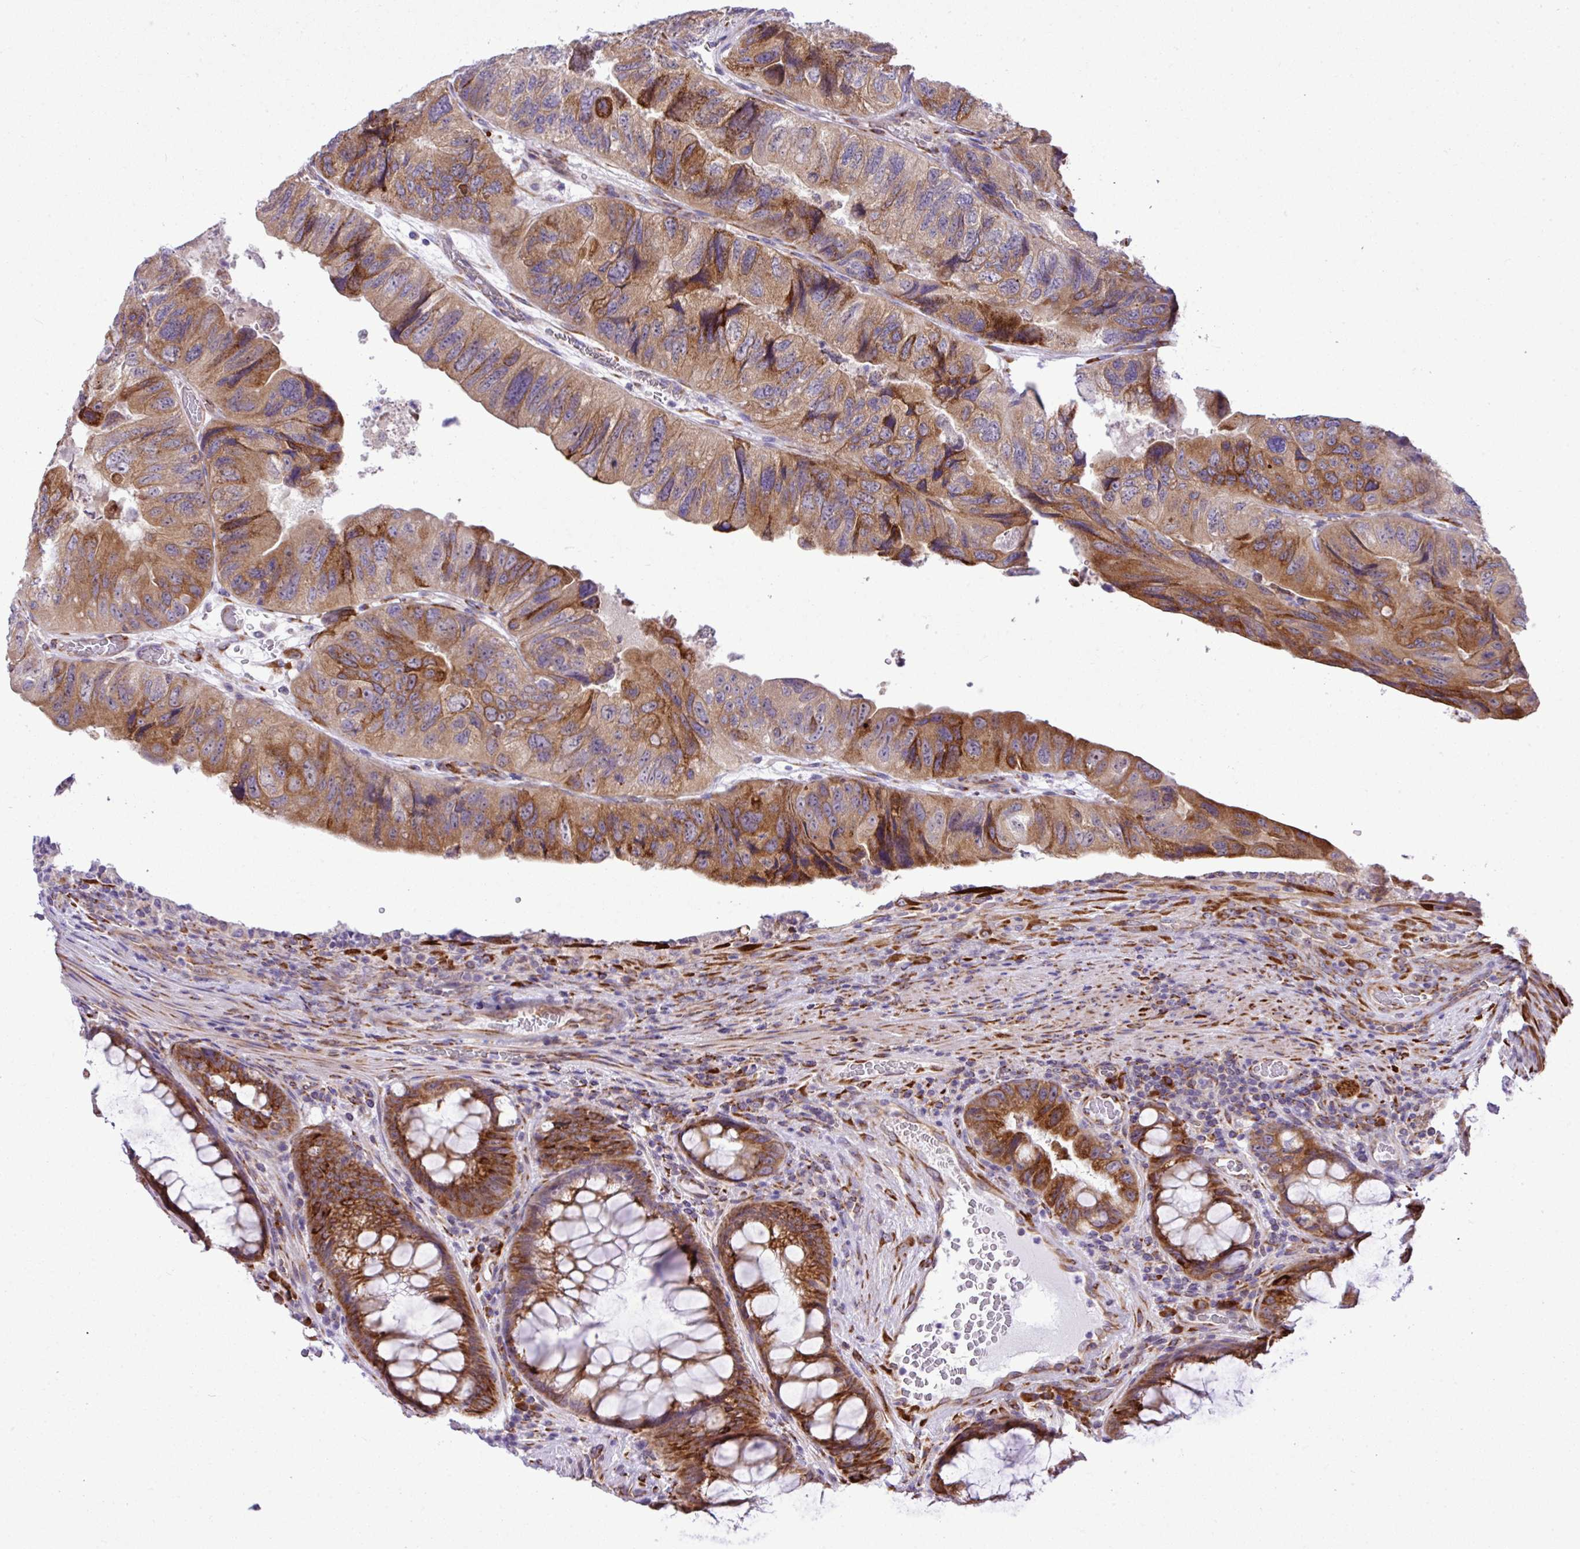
{"staining": {"intensity": "moderate", "quantity": ">75%", "location": "cytoplasmic/membranous"}, "tissue": "colorectal cancer", "cell_type": "Tumor cells", "image_type": "cancer", "snomed": [{"axis": "morphology", "description": "Adenocarcinoma, NOS"}, {"axis": "topography", "description": "Rectum"}], "caption": "Human adenocarcinoma (colorectal) stained with a protein marker shows moderate staining in tumor cells.", "gene": "CFAP97", "patient": {"sex": "male", "age": 63}}